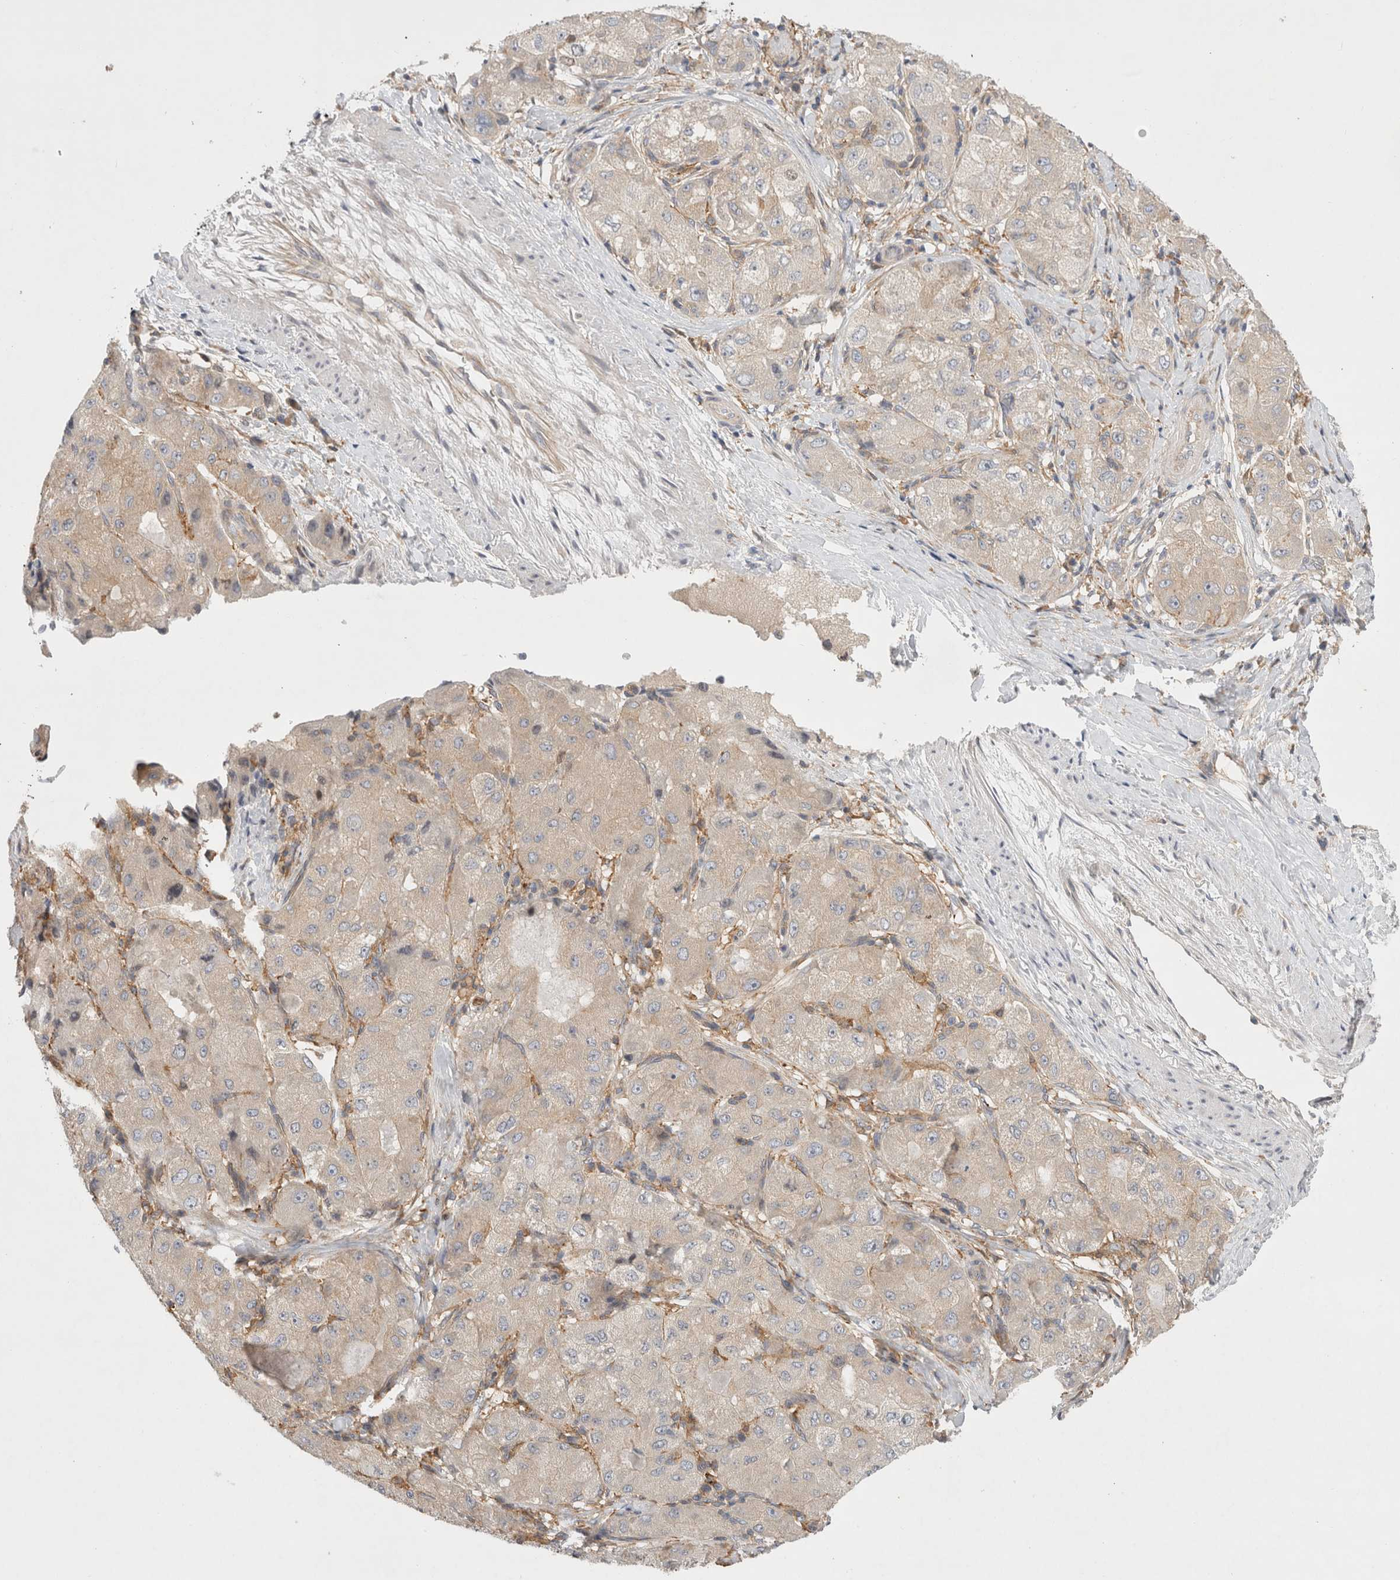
{"staining": {"intensity": "weak", "quantity": "<25%", "location": "cytoplasmic/membranous"}, "tissue": "liver cancer", "cell_type": "Tumor cells", "image_type": "cancer", "snomed": [{"axis": "morphology", "description": "Carcinoma, Hepatocellular, NOS"}, {"axis": "topography", "description": "Liver"}], "caption": "Human liver cancer (hepatocellular carcinoma) stained for a protein using immunohistochemistry exhibits no expression in tumor cells.", "gene": "CDCA7L", "patient": {"sex": "male", "age": 80}}